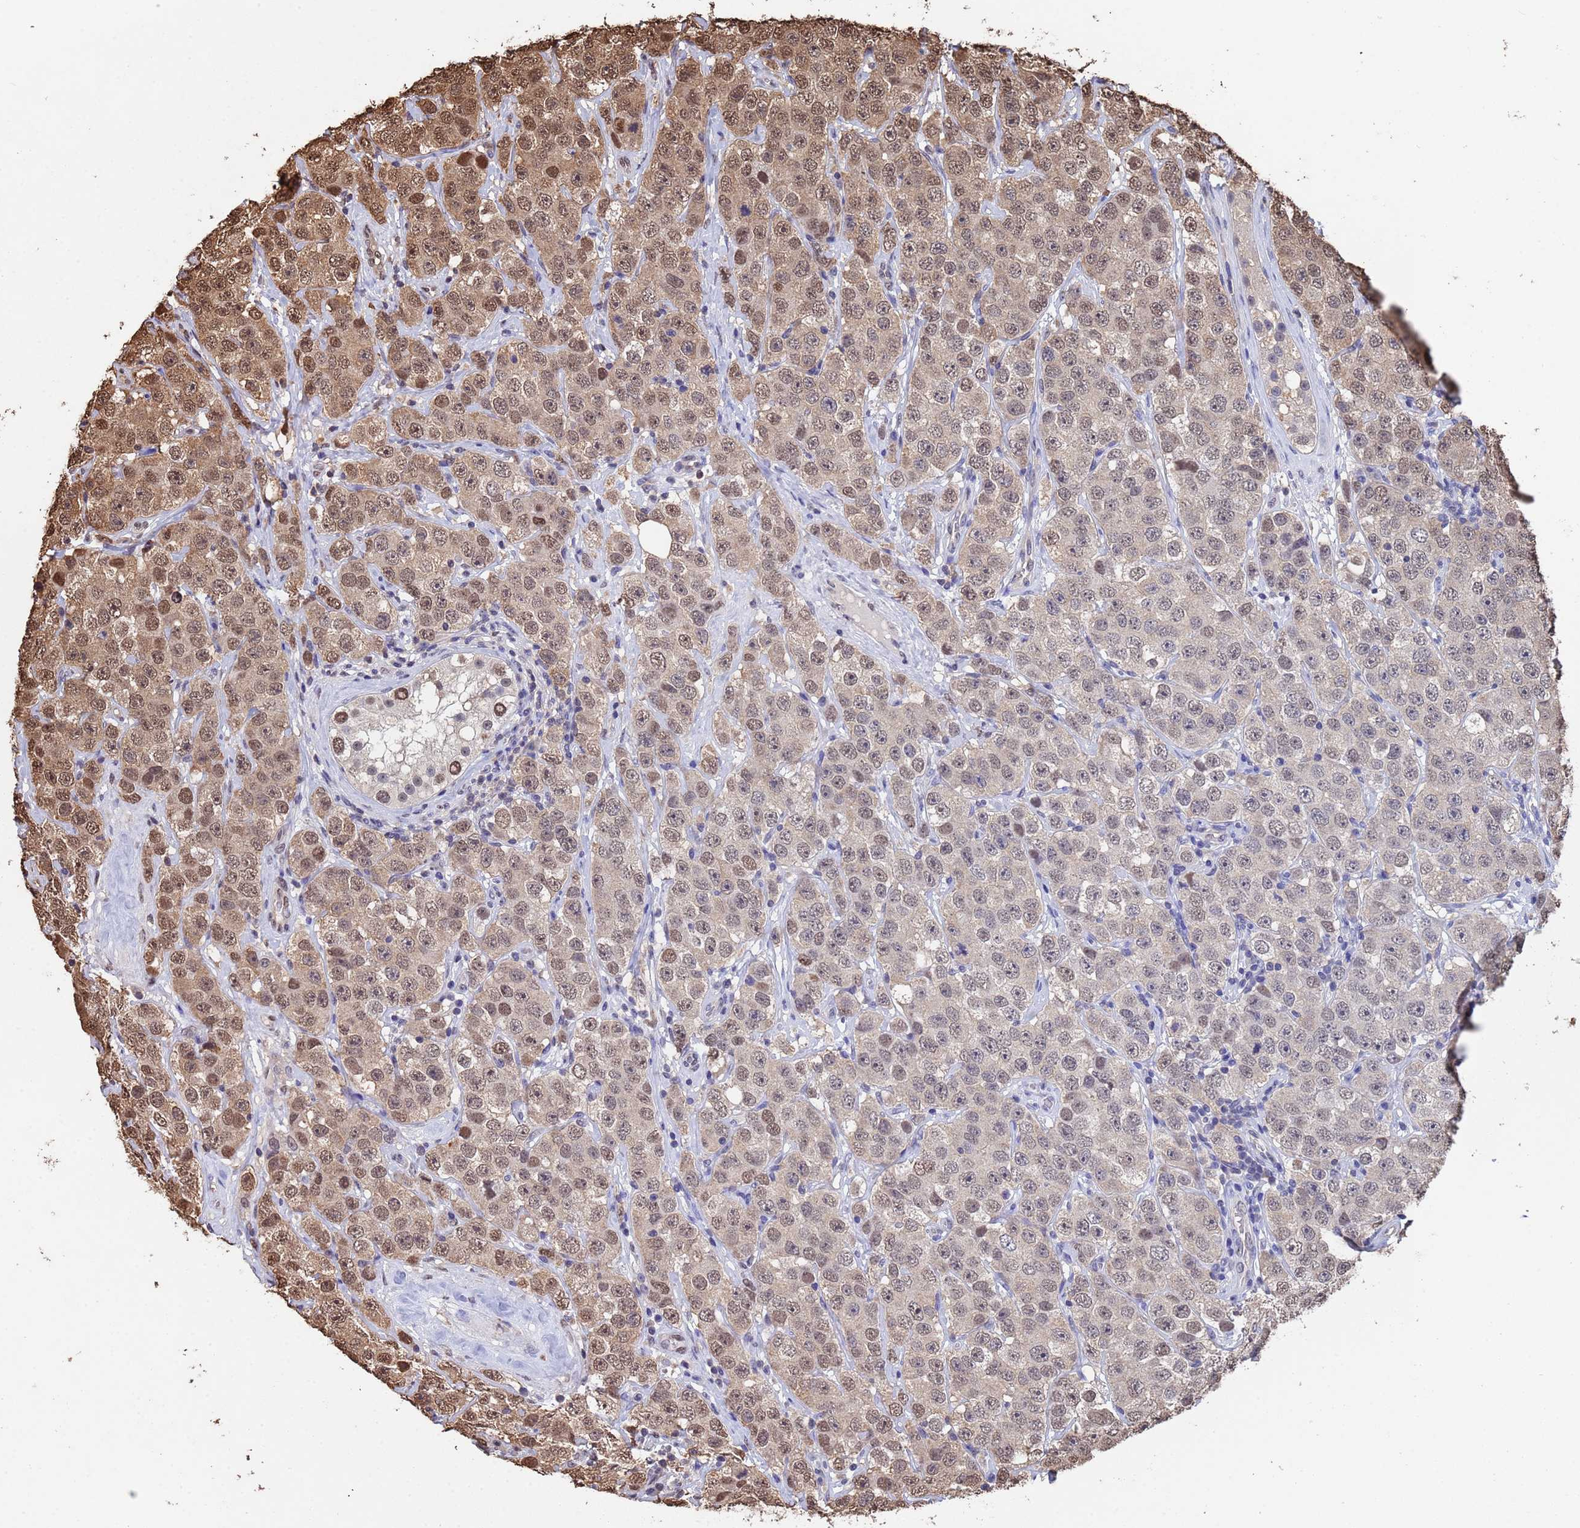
{"staining": {"intensity": "moderate", "quantity": "<25%", "location": "nuclear"}, "tissue": "testis cancer", "cell_type": "Tumor cells", "image_type": "cancer", "snomed": [{"axis": "morphology", "description": "Seminoma, NOS"}, {"axis": "topography", "description": "Testis"}], "caption": "This photomicrograph demonstrates seminoma (testis) stained with immunohistochemistry to label a protein in brown. The nuclear of tumor cells show moderate positivity for the protein. Nuclei are counter-stained blue.", "gene": "SUMO4", "patient": {"sex": "male", "age": 28}}